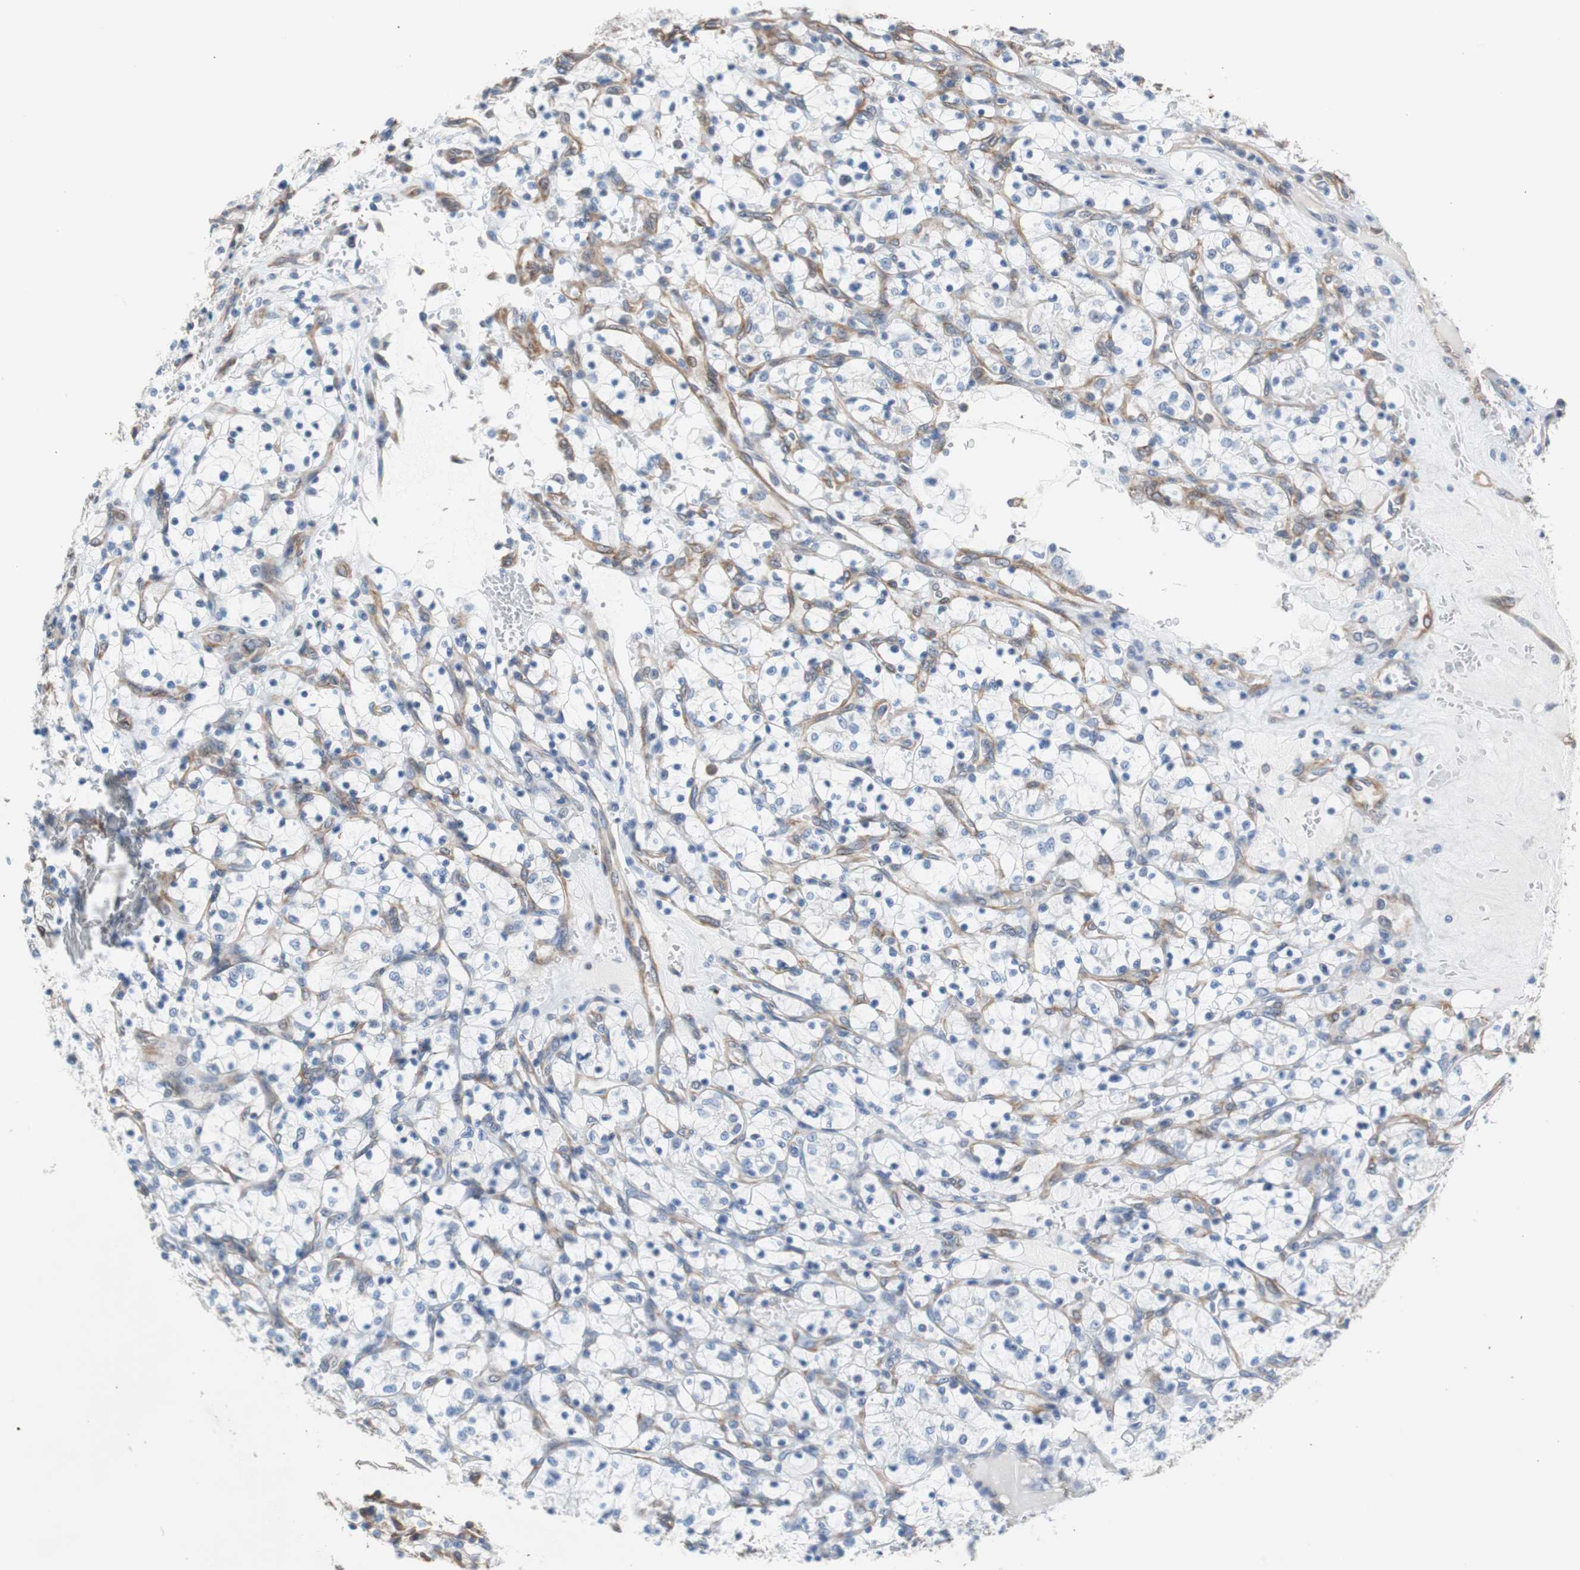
{"staining": {"intensity": "negative", "quantity": "none", "location": "none"}, "tissue": "renal cancer", "cell_type": "Tumor cells", "image_type": "cancer", "snomed": [{"axis": "morphology", "description": "Adenocarcinoma, NOS"}, {"axis": "topography", "description": "Kidney"}], "caption": "IHC of human renal adenocarcinoma displays no positivity in tumor cells. The staining was performed using DAB to visualize the protein expression in brown, while the nuclei were stained in blue with hematoxylin (Magnification: 20x).", "gene": "KIF3B", "patient": {"sex": "female", "age": 69}}